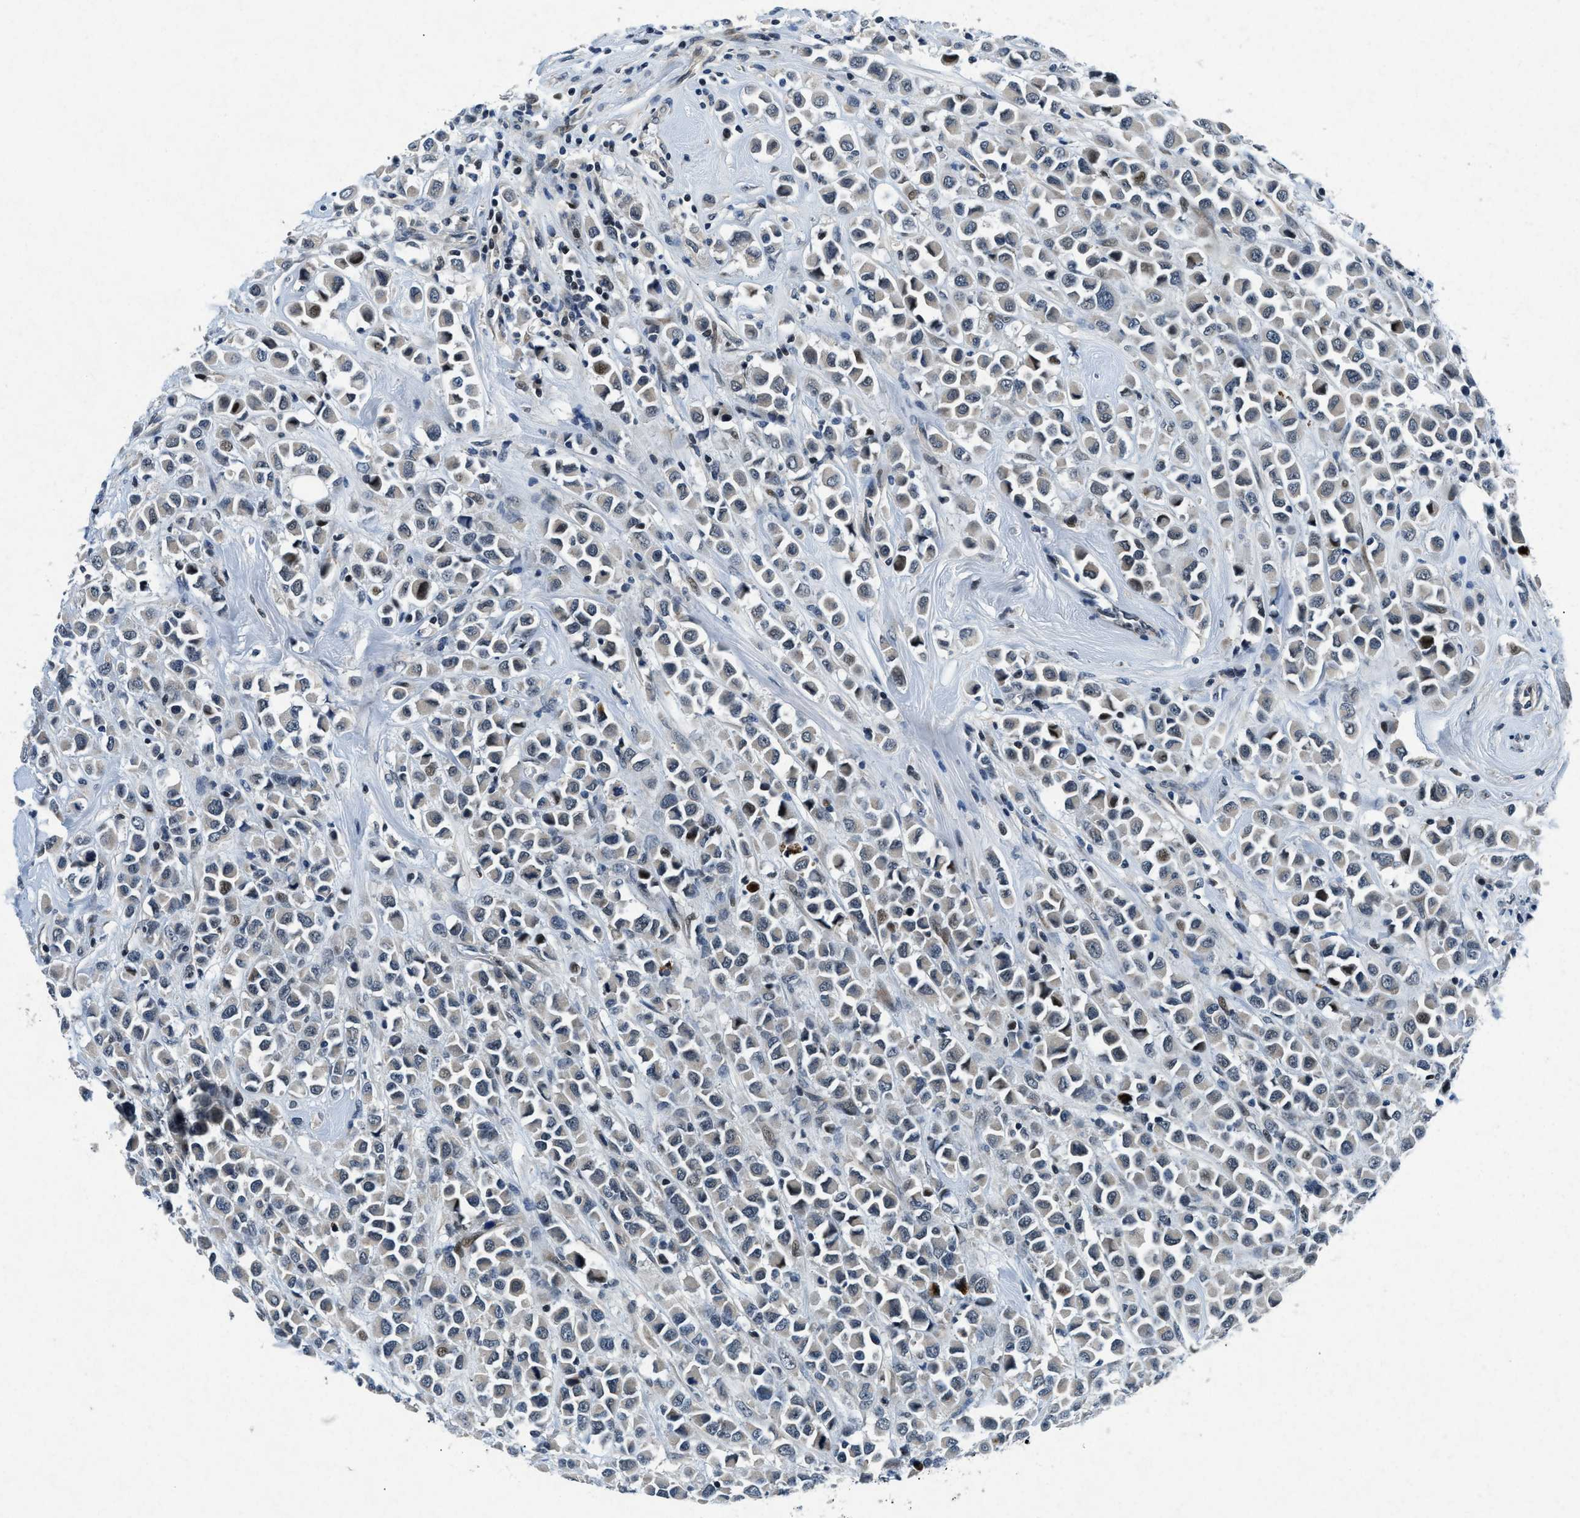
{"staining": {"intensity": "negative", "quantity": "none", "location": "none"}, "tissue": "breast cancer", "cell_type": "Tumor cells", "image_type": "cancer", "snomed": [{"axis": "morphology", "description": "Duct carcinoma"}, {"axis": "topography", "description": "Breast"}], "caption": "Immunohistochemistry of breast cancer (infiltrating ductal carcinoma) exhibits no staining in tumor cells.", "gene": "PHLDA1", "patient": {"sex": "female", "age": 61}}